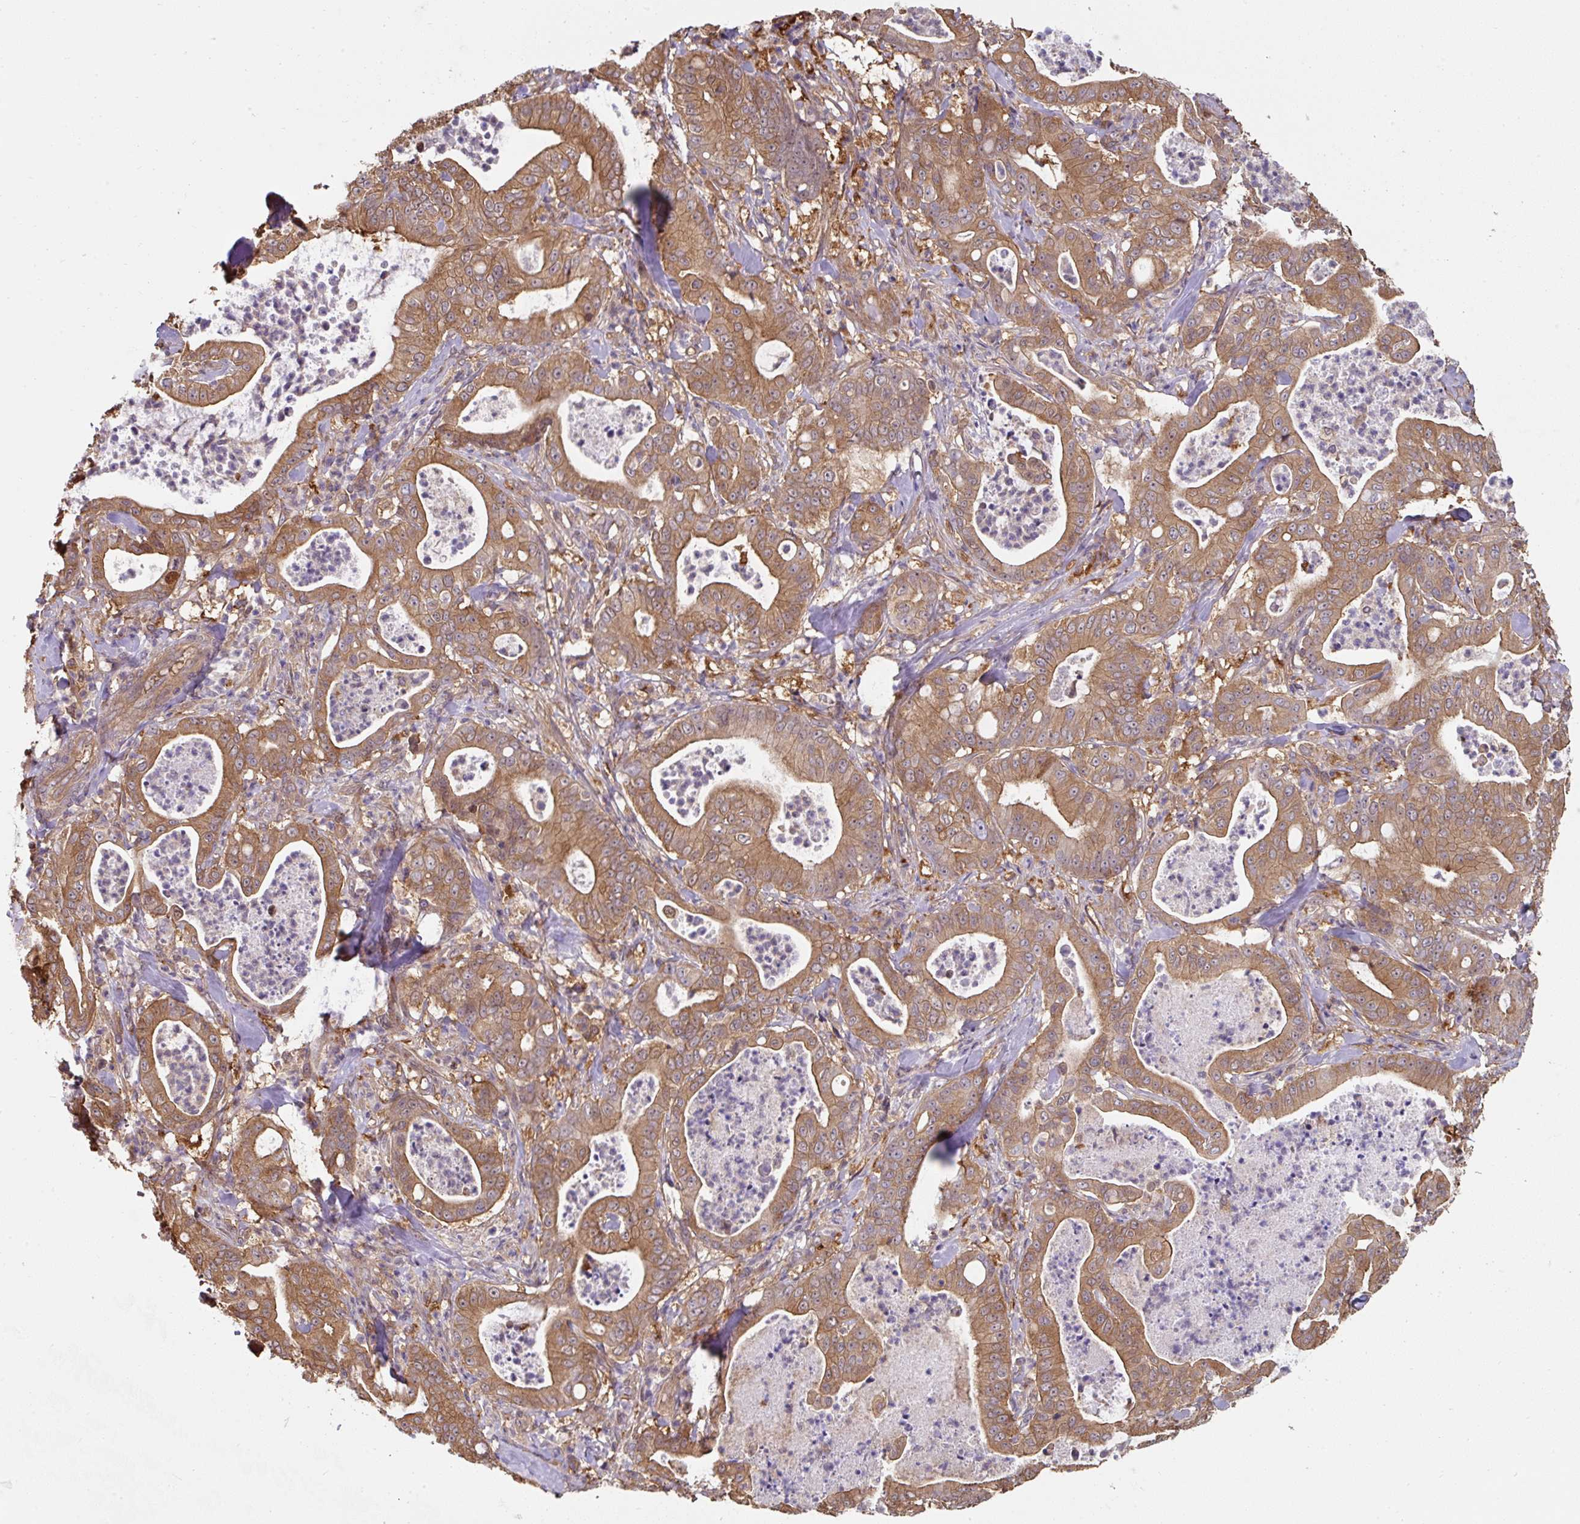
{"staining": {"intensity": "moderate", "quantity": ">75%", "location": "cytoplasmic/membranous"}, "tissue": "pancreatic cancer", "cell_type": "Tumor cells", "image_type": "cancer", "snomed": [{"axis": "morphology", "description": "Adenocarcinoma, NOS"}, {"axis": "topography", "description": "Pancreas"}], "caption": "Protein staining by immunohistochemistry reveals moderate cytoplasmic/membranous expression in approximately >75% of tumor cells in pancreatic cancer (adenocarcinoma).", "gene": "ST13", "patient": {"sex": "male", "age": 71}}